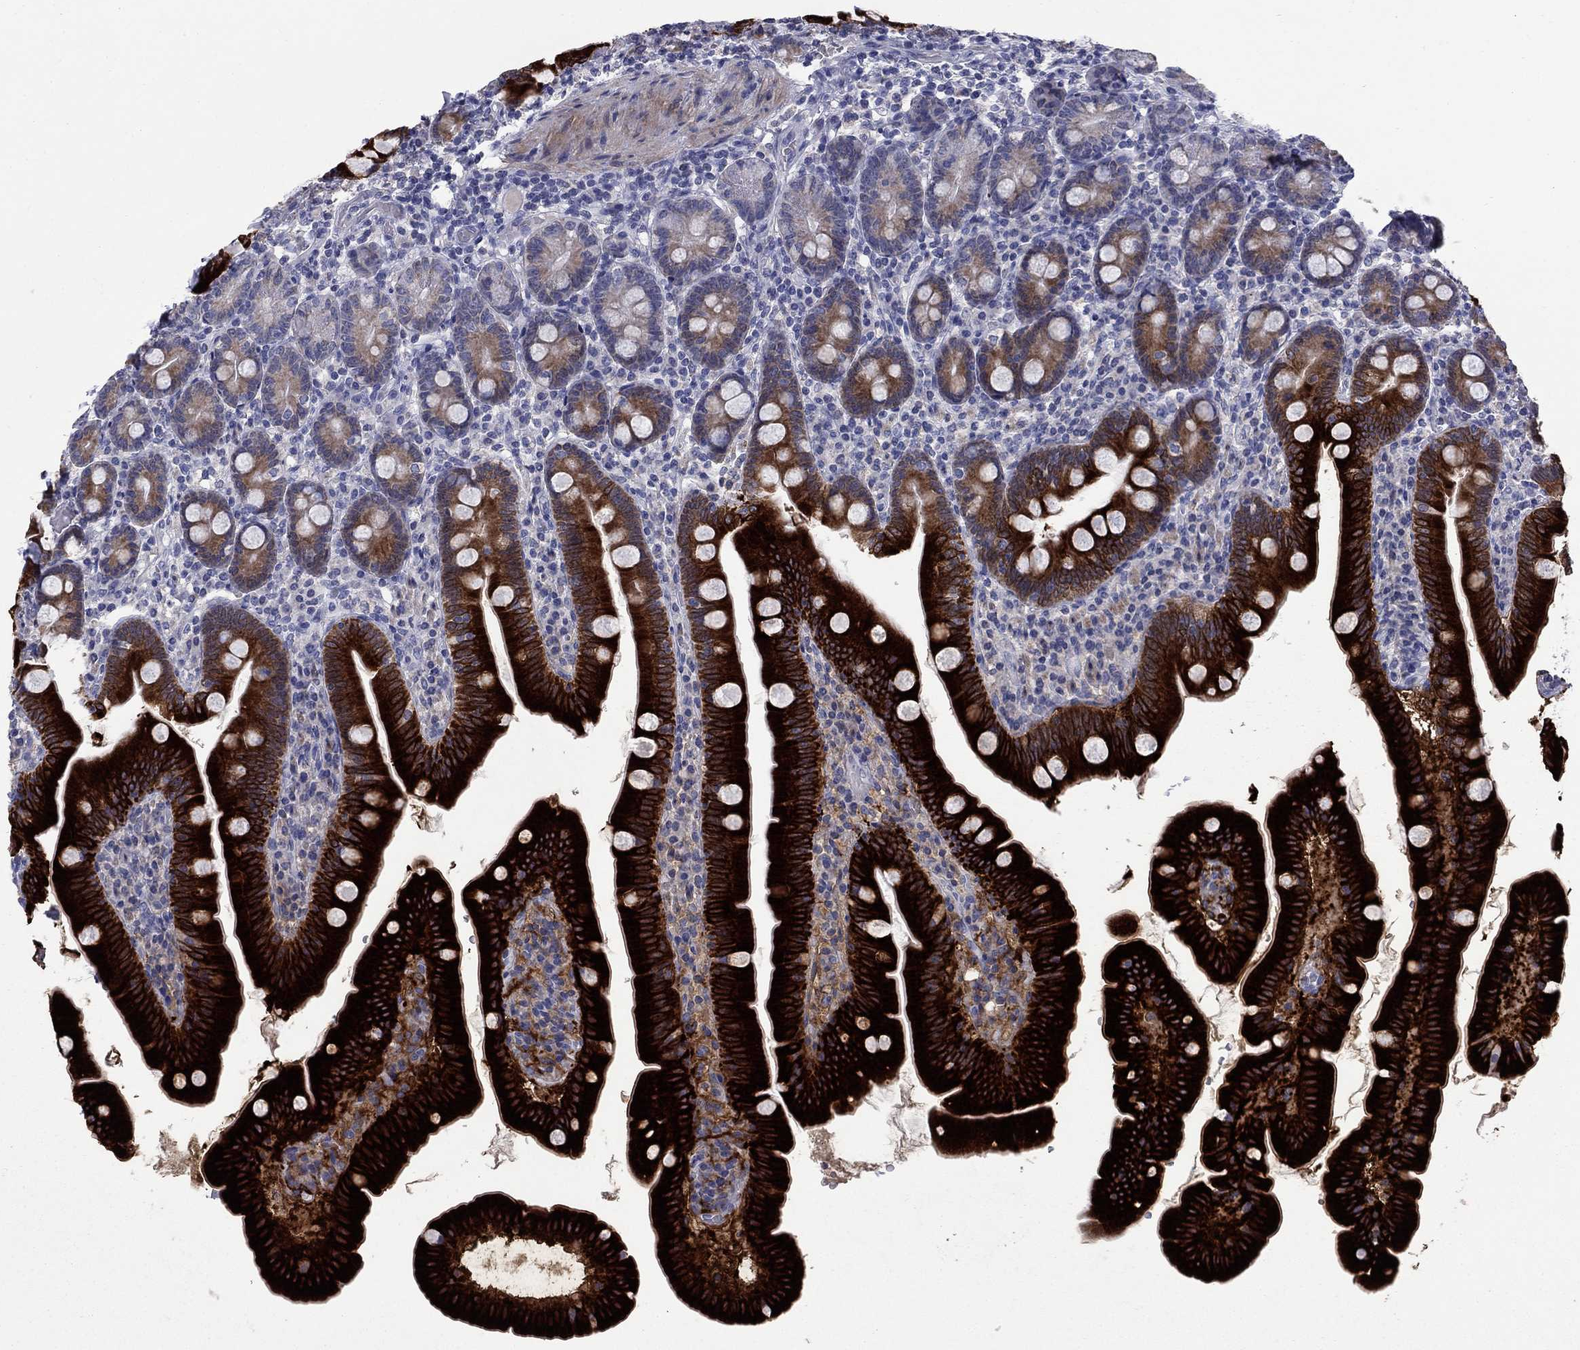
{"staining": {"intensity": "strong", "quantity": ">75%", "location": "cytoplasmic/membranous"}, "tissue": "duodenum", "cell_type": "Glandular cells", "image_type": "normal", "snomed": [{"axis": "morphology", "description": "Normal tissue, NOS"}, {"axis": "topography", "description": "Duodenum"}], "caption": "Duodenum stained with IHC demonstrates strong cytoplasmic/membranous expression in approximately >75% of glandular cells.", "gene": "FRK", "patient": {"sex": "female", "age": 67}}